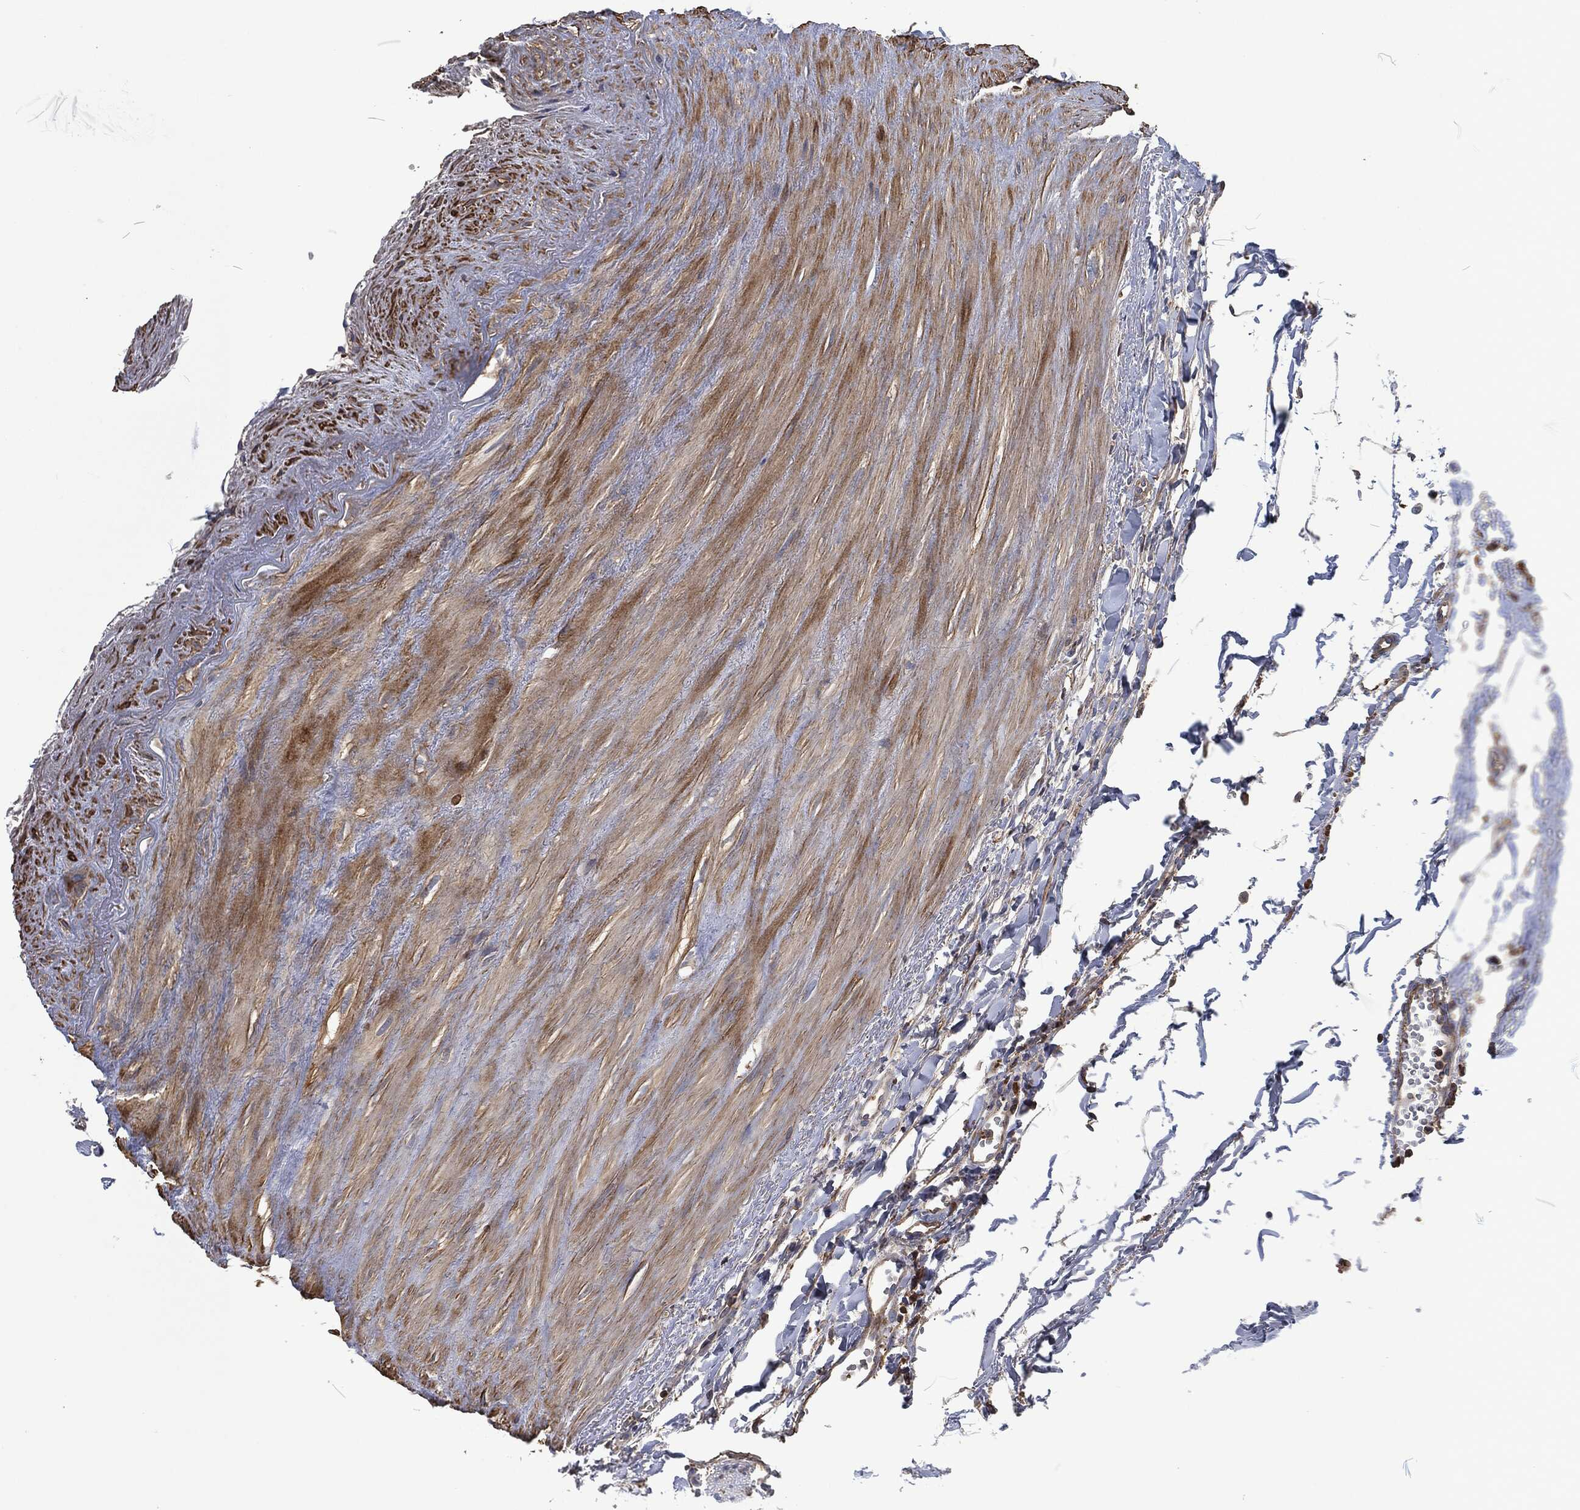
{"staining": {"intensity": "negative", "quantity": "none", "location": "none"}, "tissue": "soft tissue", "cell_type": "Fibroblasts", "image_type": "normal", "snomed": [{"axis": "morphology", "description": "Normal tissue, NOS"}, {"axis": "morphology", "description": "Adenocarcinoma, NOS"}, {"axis": "topography", "description": "Pancreas"}, {"axis": "topography", "description": "Peripheral nerve tissue"}], "caption": "An immunohistochemistry photomicrograph of benign soft tissue is shown. There is no staining in fibroblasts of soft tissue.", "gene": "LGALS9", "patient": {"sex": "male", "age": 61}}